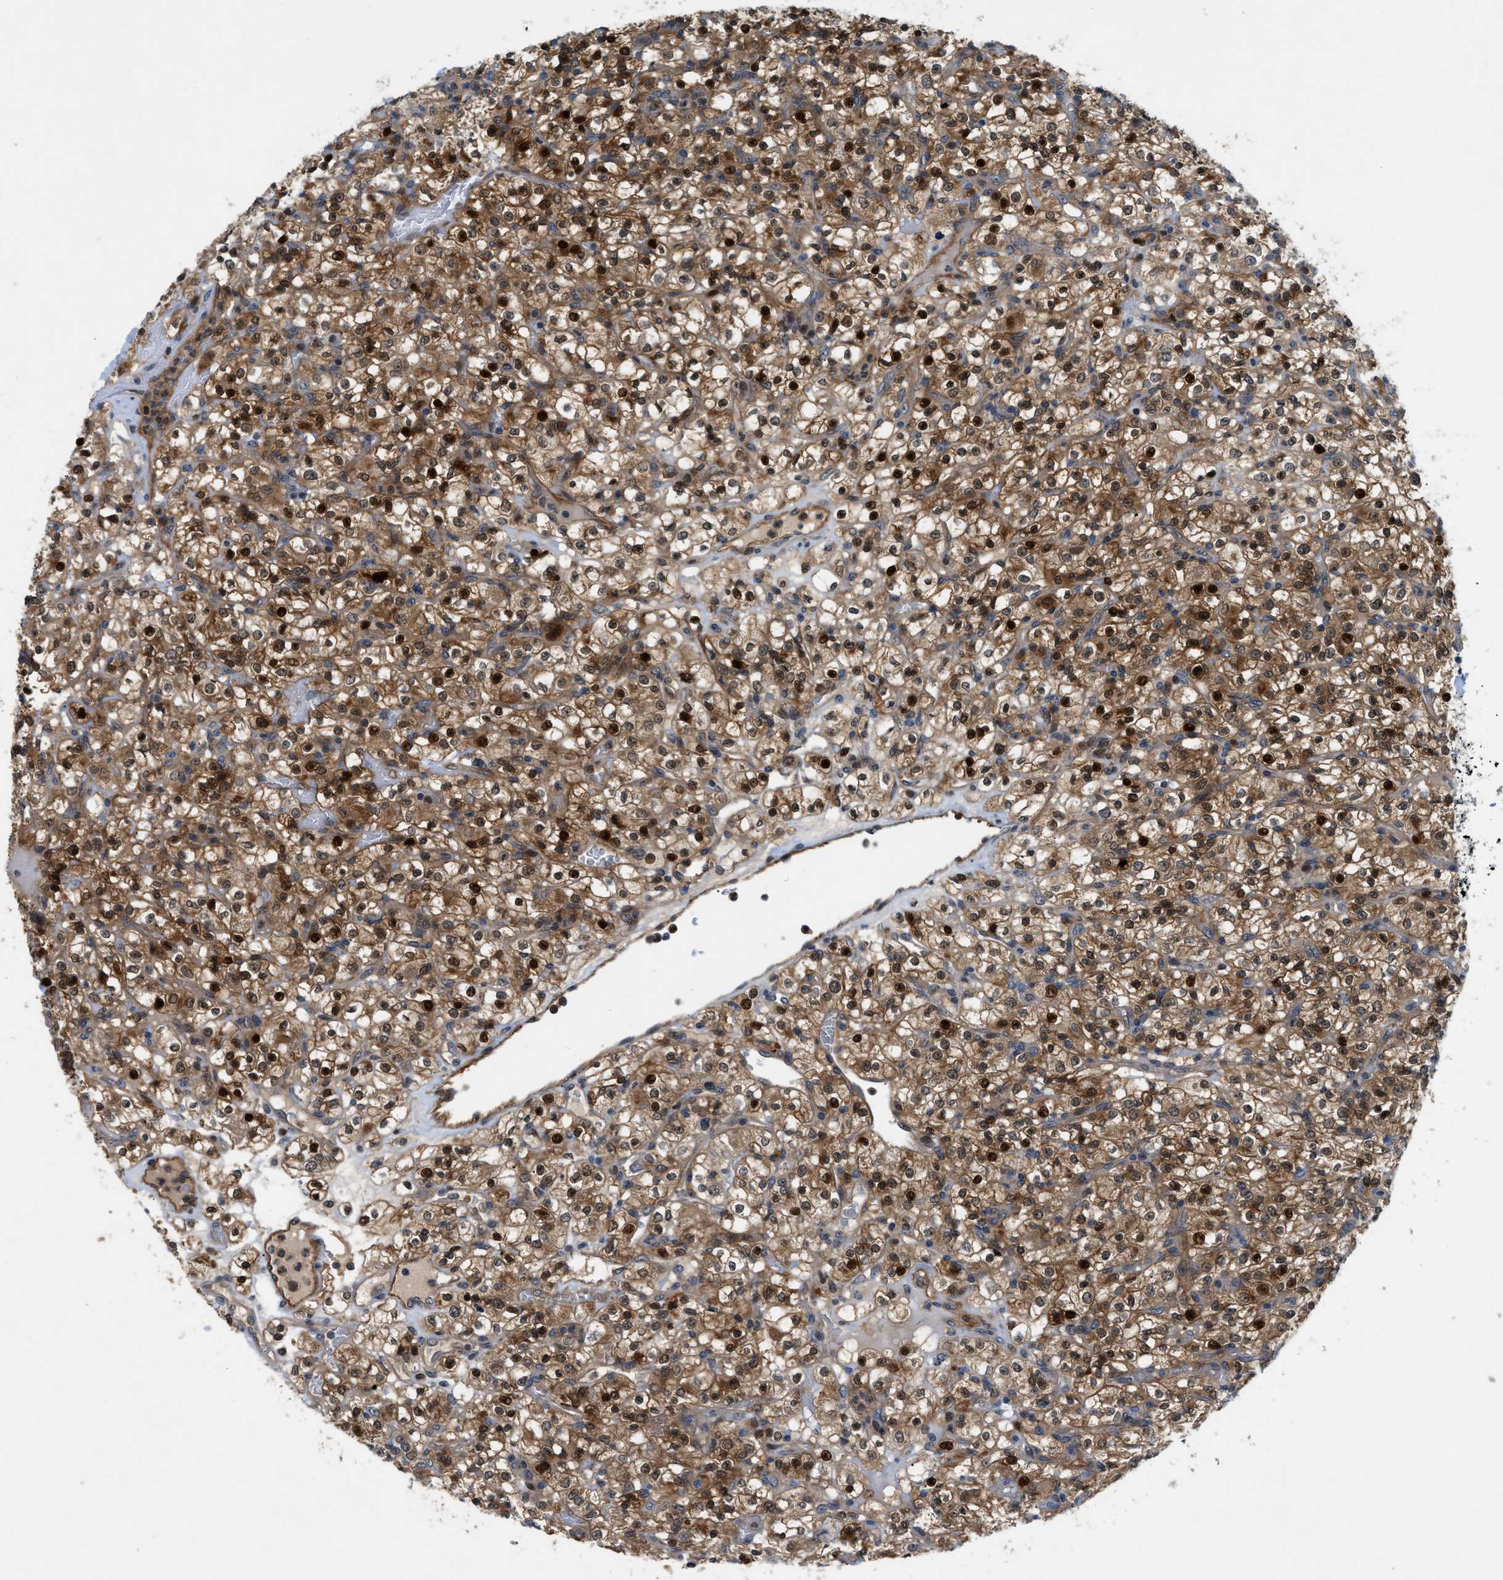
{"staining": {"intensity": "moderate", "quantity": ">75%", "location": "cytoplasmic/membranous,nuclear"}, "tissue": "renal cancer", "cell_type": "Tumor cells", "image_type": "cancer", "snomed": [{"axis": "morphology", "description": "Normal tissue, NOS"}, {"axis": "morphology", "description": "Adenocarcinoma, NOS"}, {"axis": "topography", "description": "Kidney"}], "caption": "Moderate cytoplasmic/membranous and nuclear positivity is present in about >75% of tumor cells in renal cancer.", "gene": "TRAK2", "patient": {"sex": "female", "age": 72}}